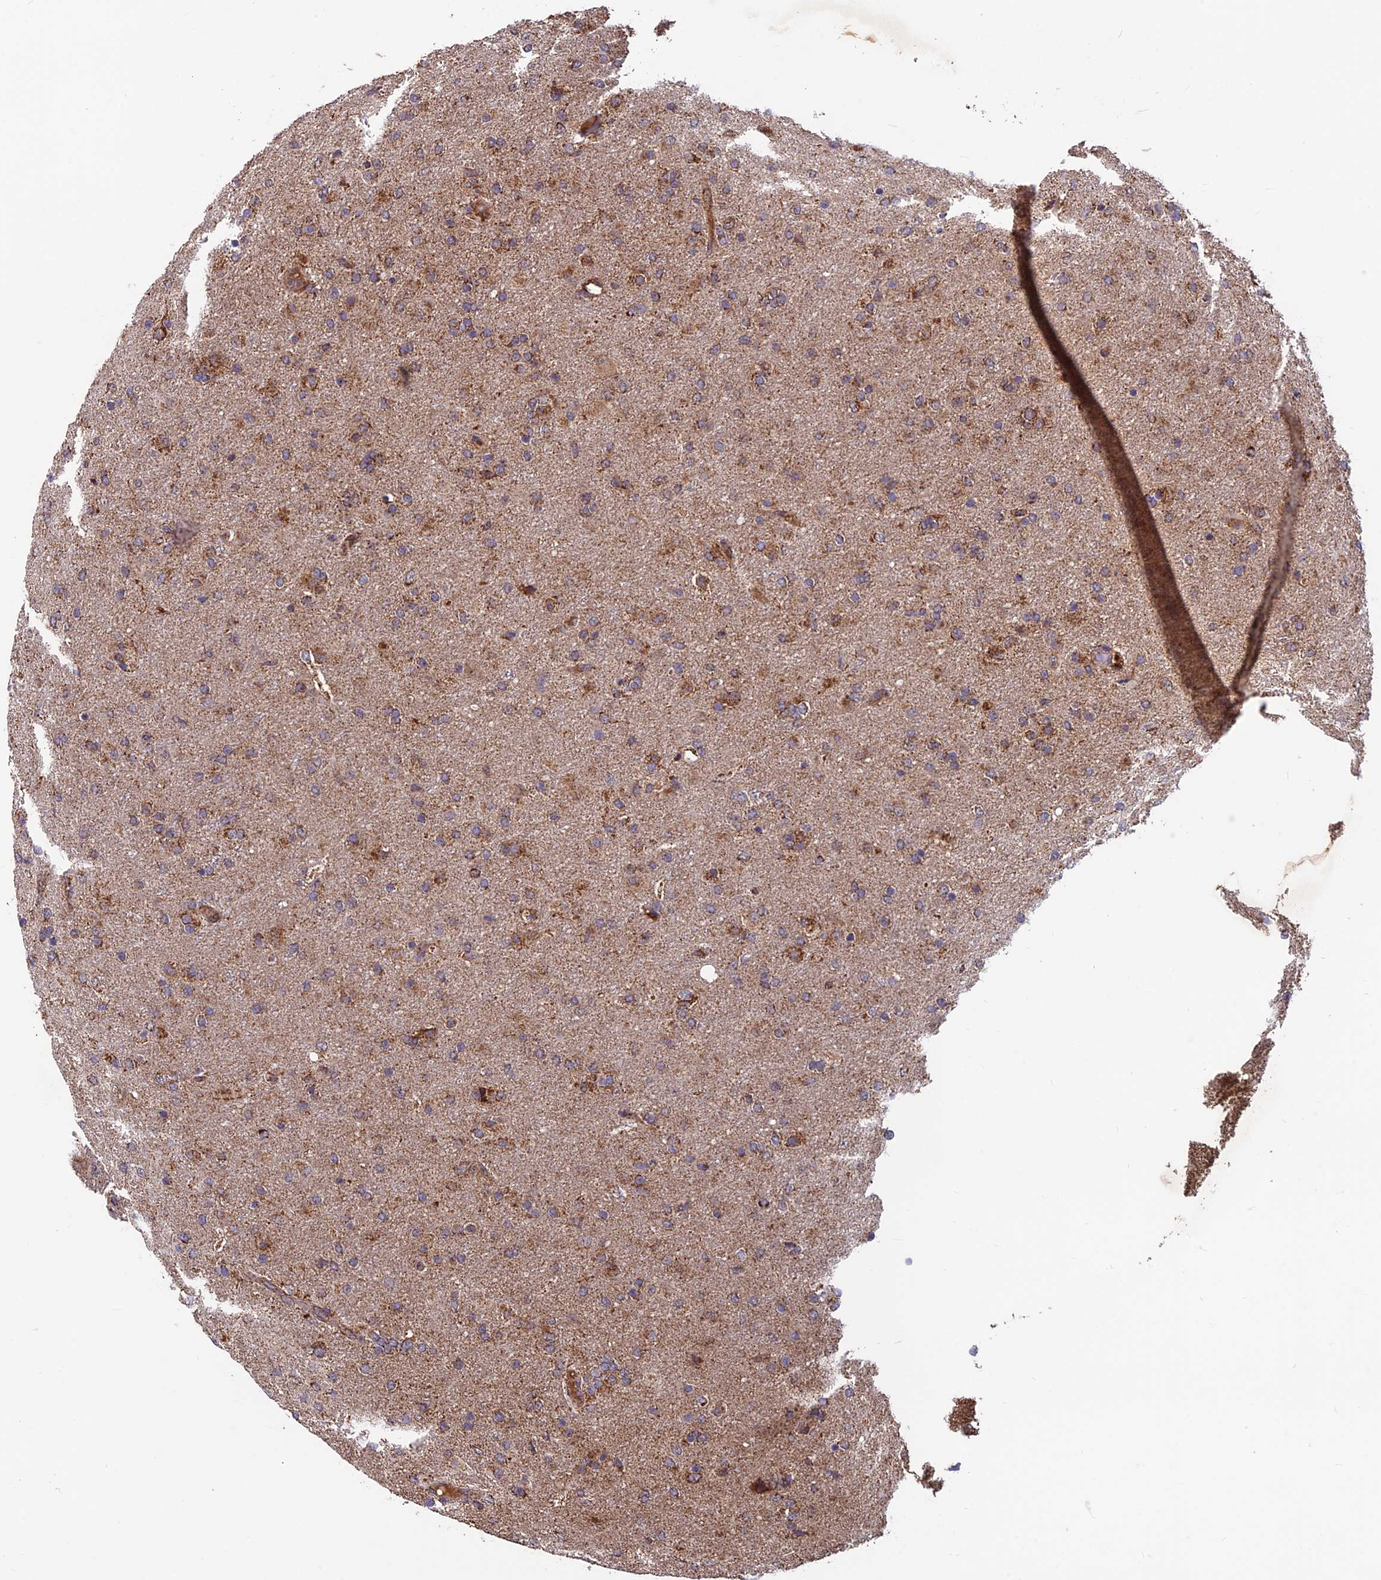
{"staining": {"intensity": "moderate", "quantity": ">75%", "location": "cytoplasmic/membranous"}, "tissue": "glioma", "cell_type": "Tumor cells", "image_type": "cancer", "snomed": [{"axis": "morphology", "description": "Glioma, malignant, Low grade"}, {"axis": "topography", "description": "Brain"}], "caption": "A histopathology image of human glioma stained for a protein exhibits moderate cytoplasmic/membranous brown staining in tumor cells. The staining was performed using DAB (3,3'-diaminobenzidine) to visualize the protein expression in brown, while the nuclei were stained in blue with hematoxylin (Magnification: 20x).", "gene": "CCDC15", "patient": {"sex": "male", "age": 65}}